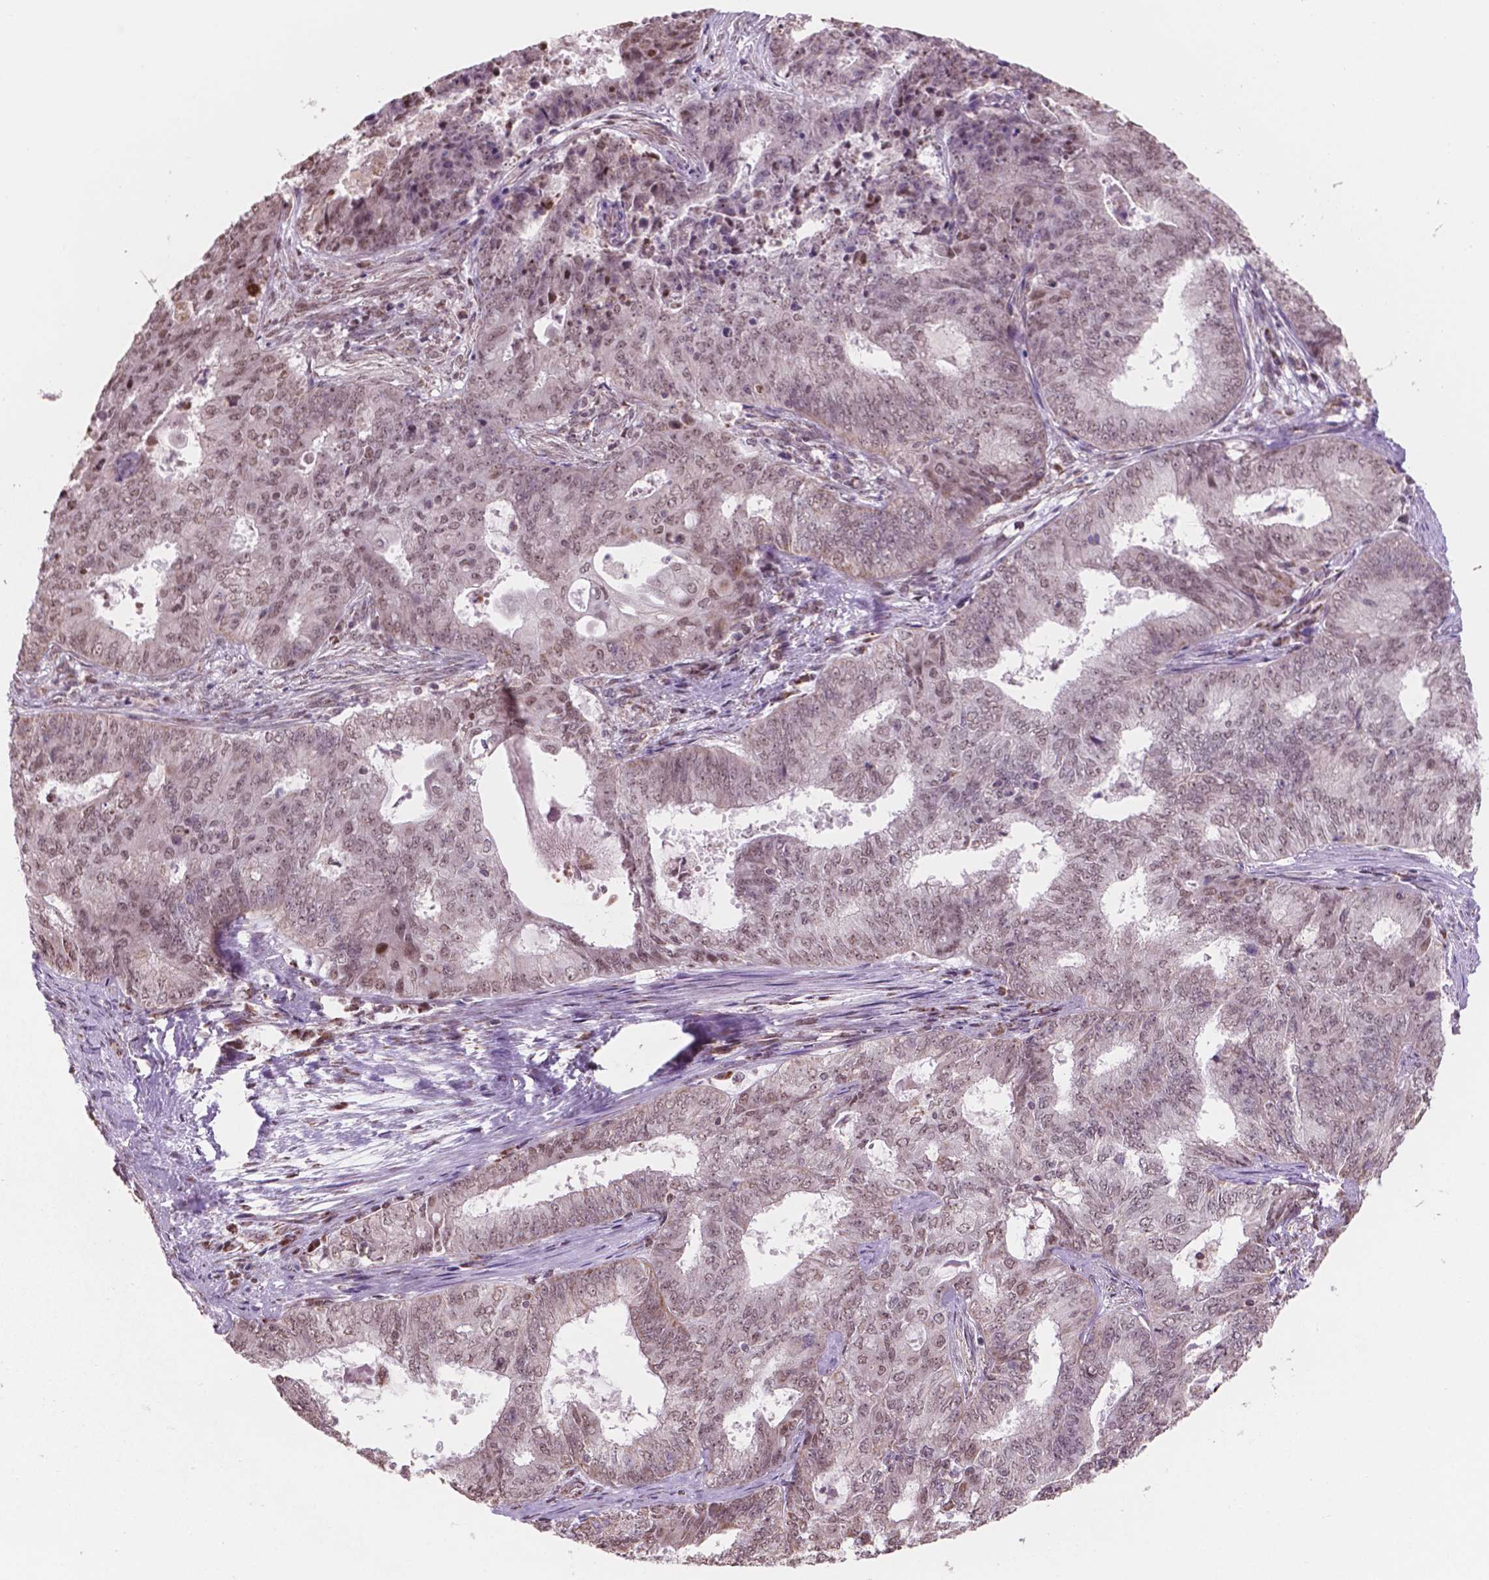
{"staining": {"intensity": "moderate", "quantity": "25%-75%", "location": "nuclear"}, "tissue": "endometrial cancer", "cell_type": "Tumor cells", "image_type": "cancer", "snomed": [{"axis": "morphology", "description": "Adenocarcinoma, NOS"}, {"axis": "topography", "description": "Endometrium"}], "caption": "Endometrial adenocarcinoma stained for a protein reveals moderate nuclear positivity in tumor cells.", "gene": "NDUFA10", "patient": {"sex": "female", "age": 62}}